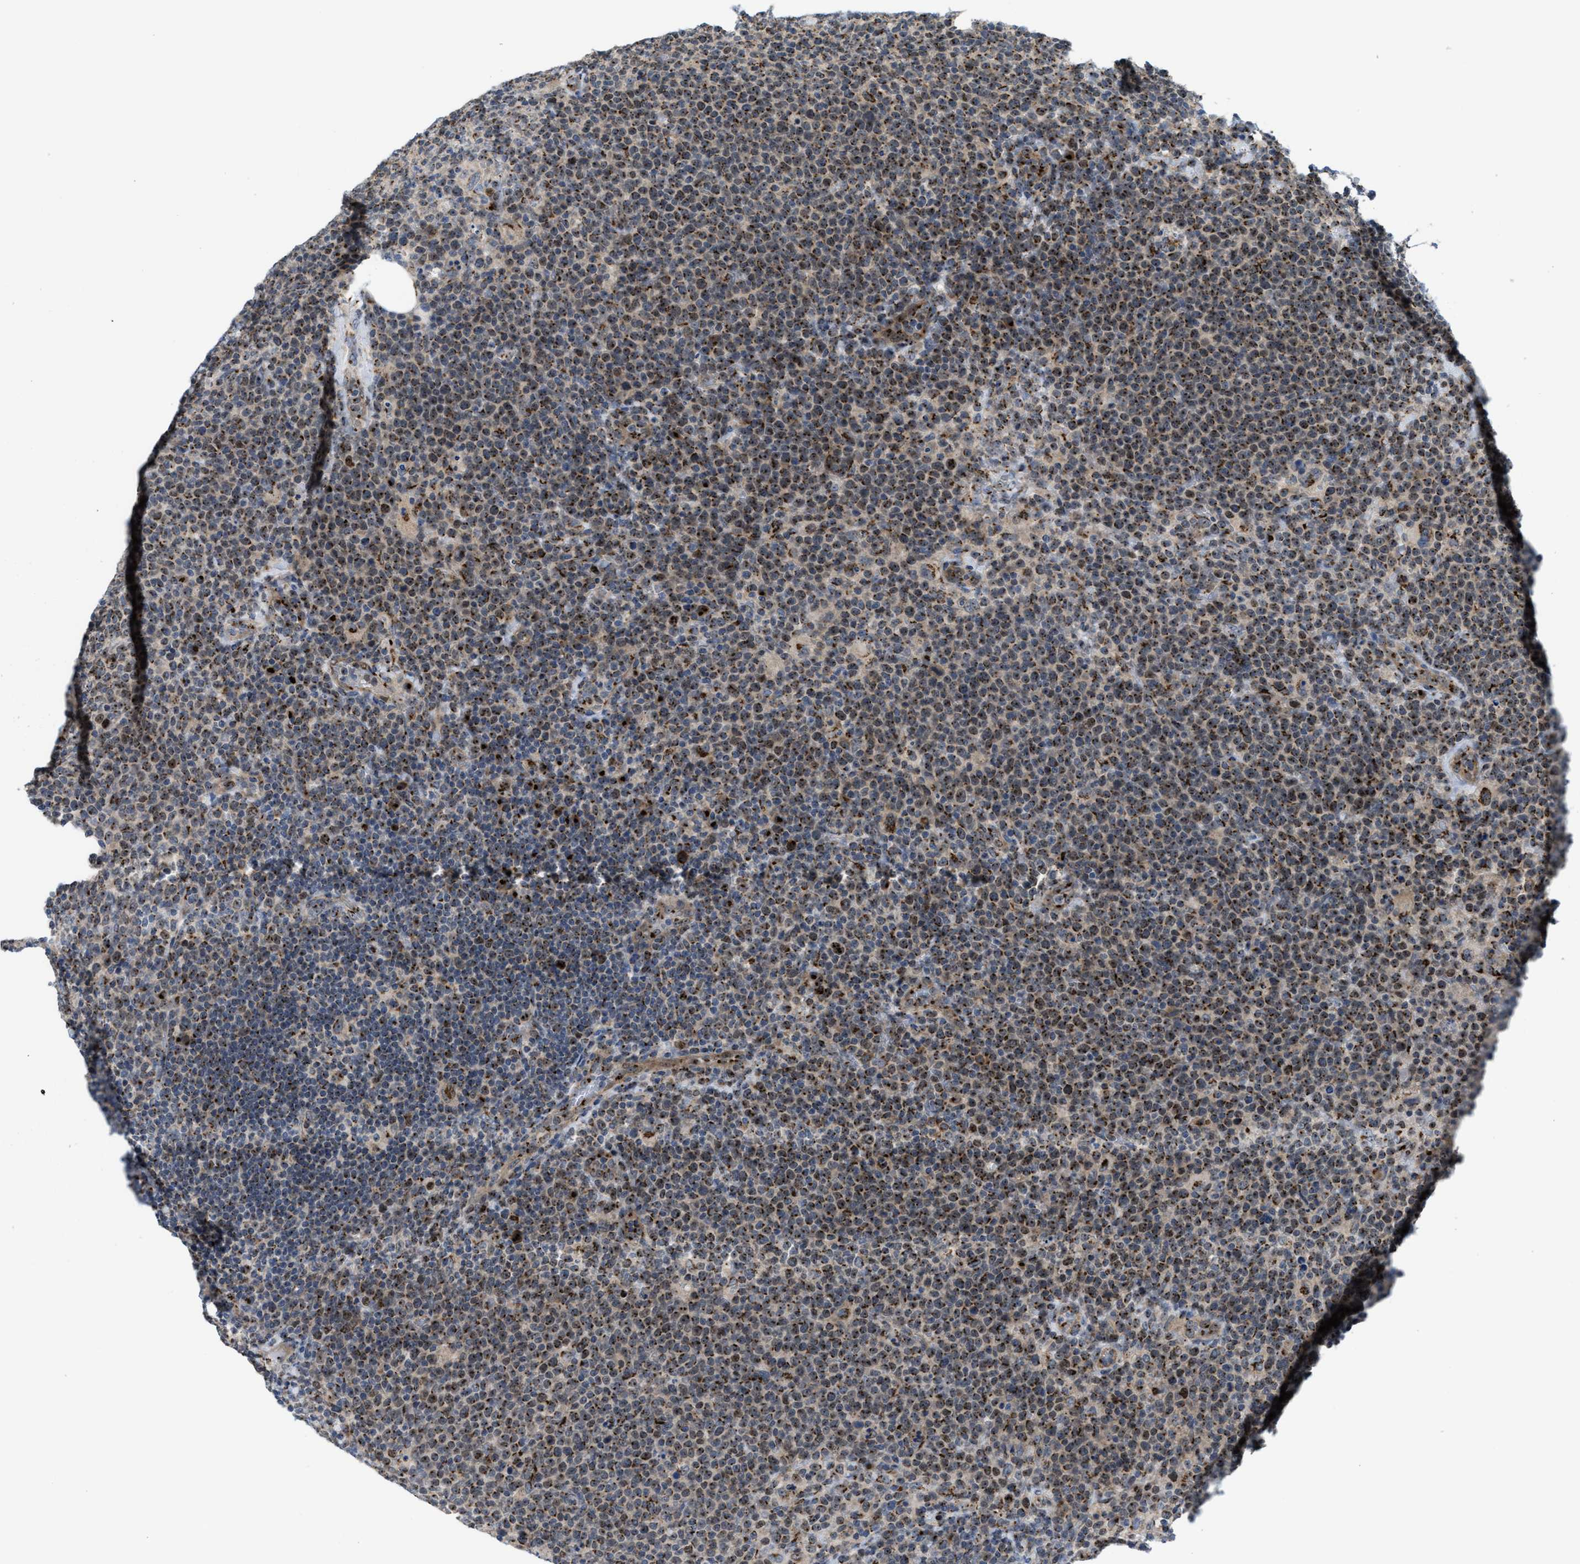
{"staining": {"intensity": "moderate", "quantity": ">75%", "location": "cytoplasmic/membranous"}, "tissue": "lymphoma", "cell_type": "Tumor cells", "image_type": "cancer", "snomed": [{"axis": "morphology", "description": "Malignant lymphoma, non-Hodgkin's type, High grade"}, {"axis": "topography", "description": "Lymph node"}], "caption": "Malignant lymphoma, non-Hodgkin's type (high-grade) tissue displays moderate cytoplasmic/membranous staining in about >75% of tumor cells, visualized by immunohistochemistry.", "gene": "SLC38A10", "patient": {"sex": "male", "age": 61}}